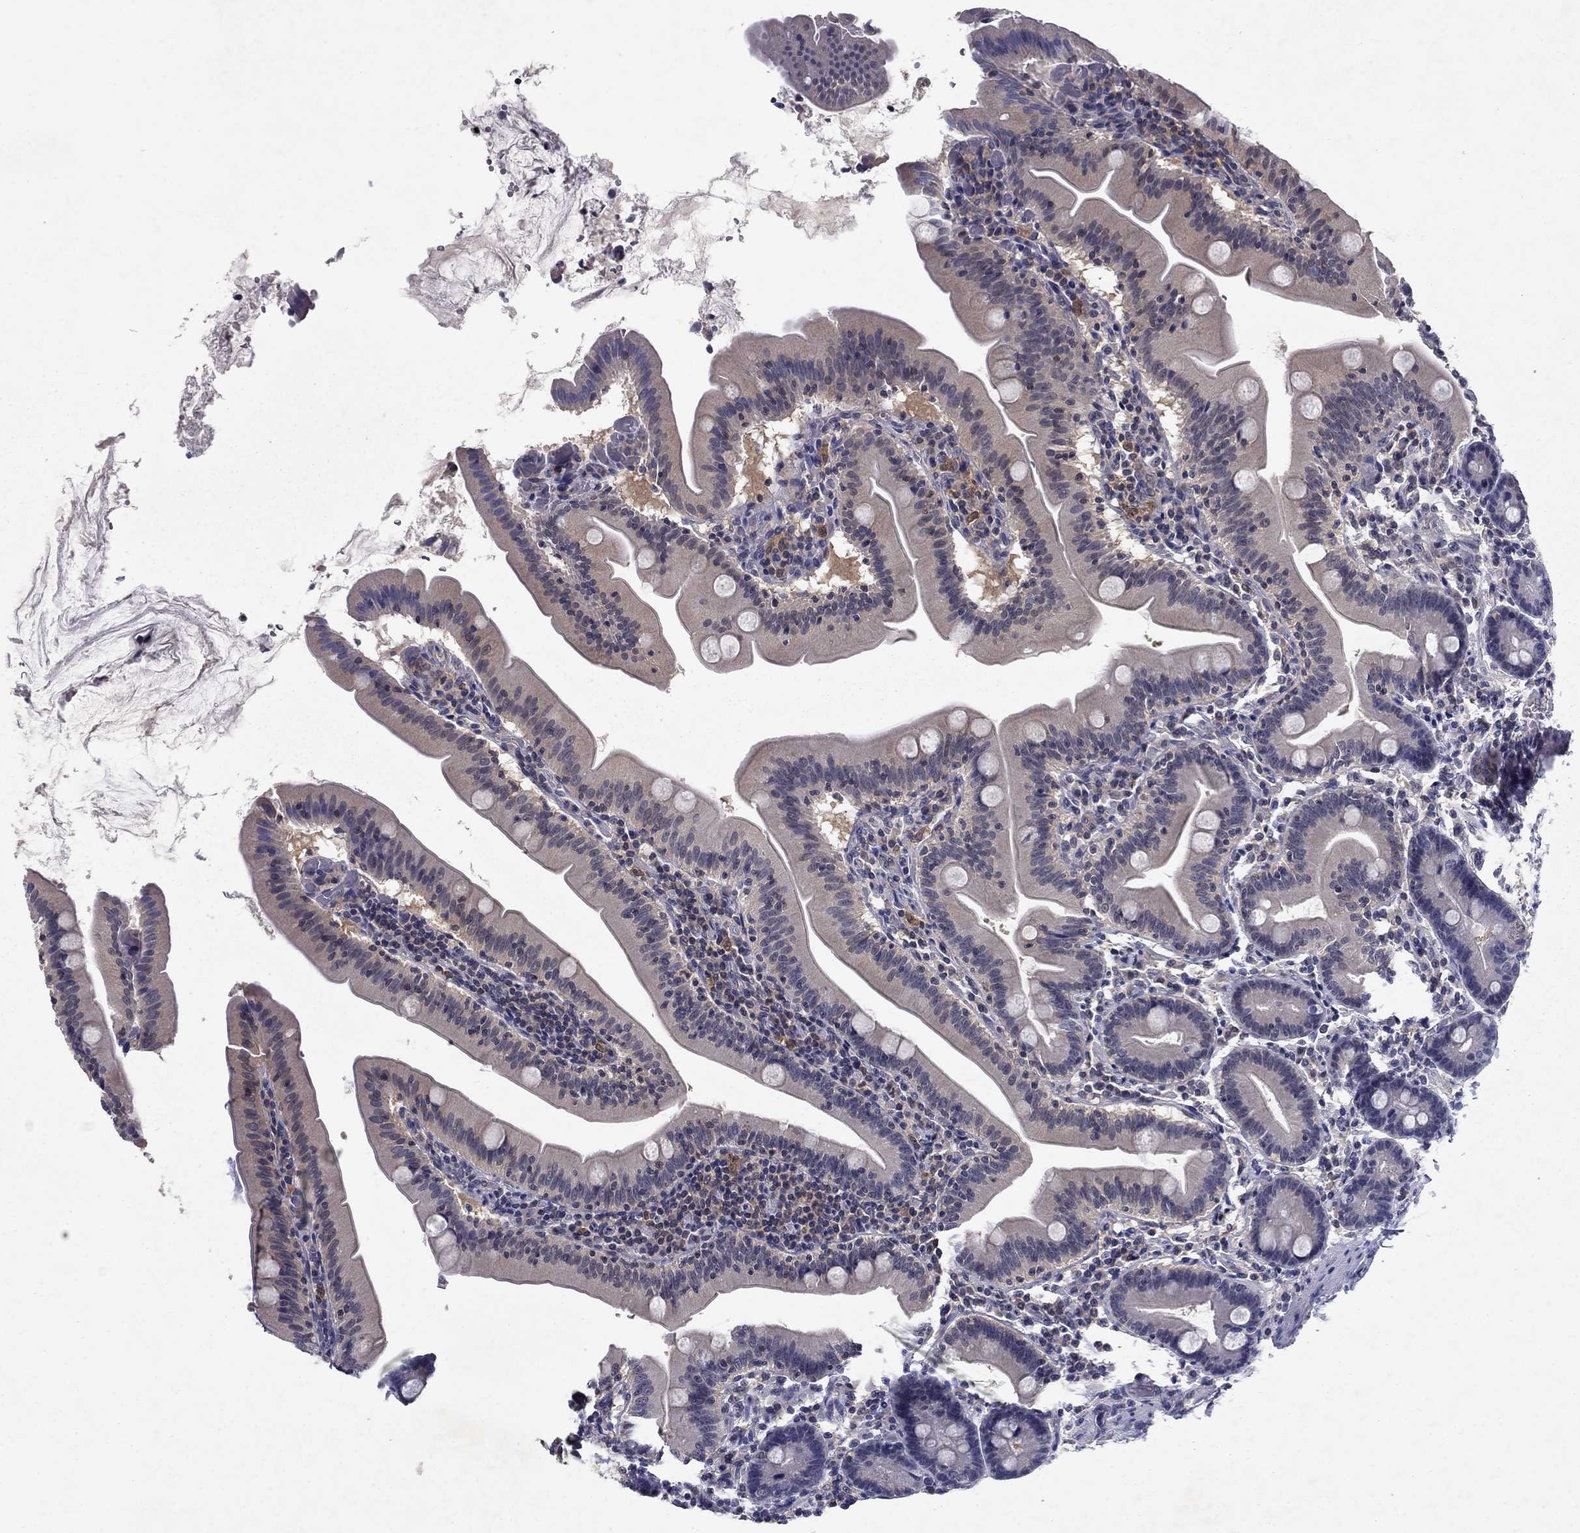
{"staining": {"intensity": "negative", "quantity": "none", "location": "none"}, "tissue": "small intestine", "cell_type": "Glandular cells", "image_type": "normal", "snomed": [{"axis": "morphology", "description": "Normal tissue, NOS"}, {"axis": "topography", "description": "Small intestine"}], "caption": "This histopathology image is of normal small intestine stained with IHC to label a protein in brown with the nuclei are counter-stained blue. There is no staining in glandular cells.", "gene": "GLTP", "patient": {"sex": "male", "age": 37}}